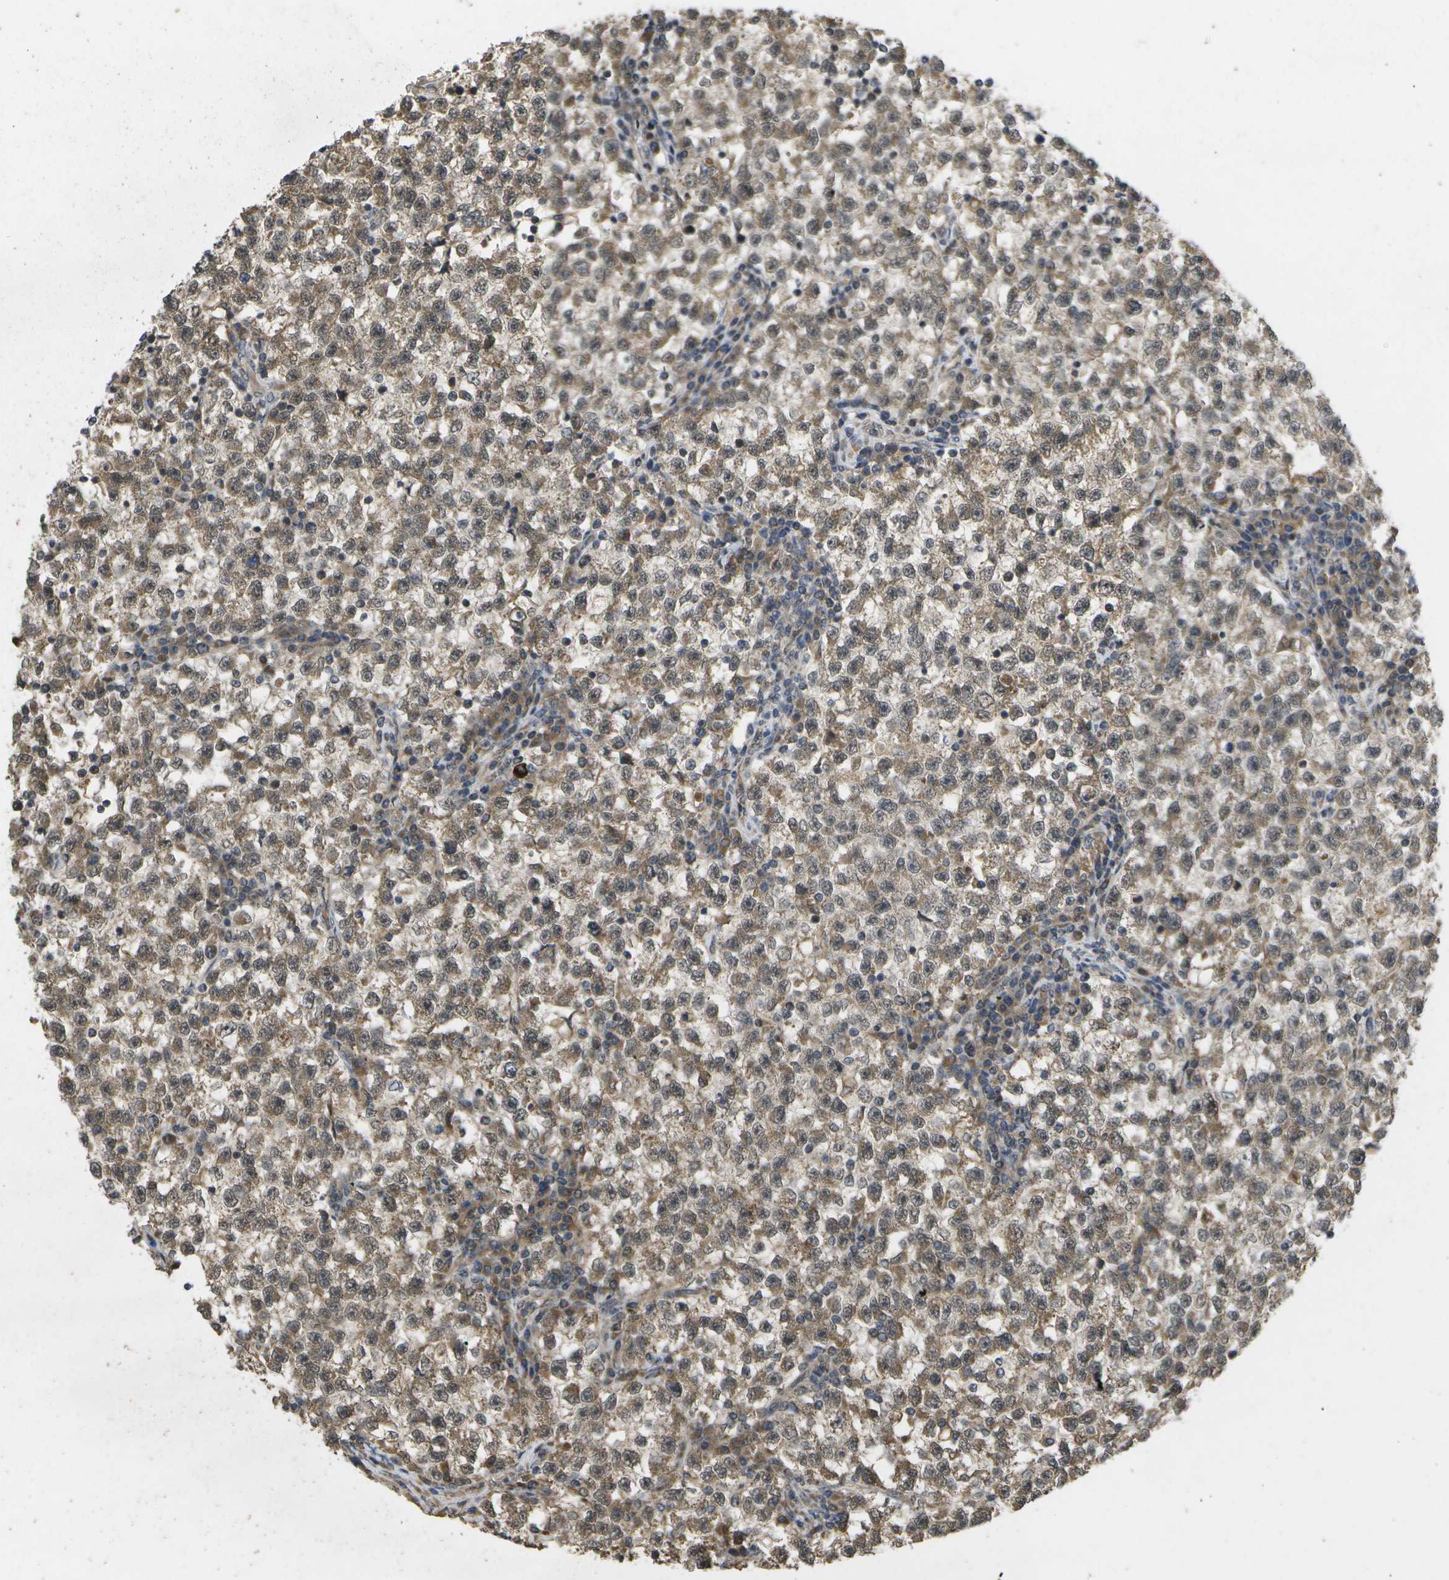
{"staining": {"intensity": "moderate", "quantity": ">75%", "location": "cytoplasmic/membranous,nuclear"}, "tissue": "testis cancer", "cell_type": "Tumor cells", "image_type": "cancer", "snomed": [{"axis": "morphology", "description": "Seminoma, NOS"}, {"axis": "topography", "description": "Testis"}], "caption": "This photomicrograph demonstrates seminoma (testis) stained with immunohistochemistry (IHC) to label a protein in brown. The cytoplasmic/membranous and nuclear of tumor cells show moderate positivity for the protein. Nuclei are counter-stained blue.", "gene": "ALAS1", "patient": {"sex": "male", "age": 22}}